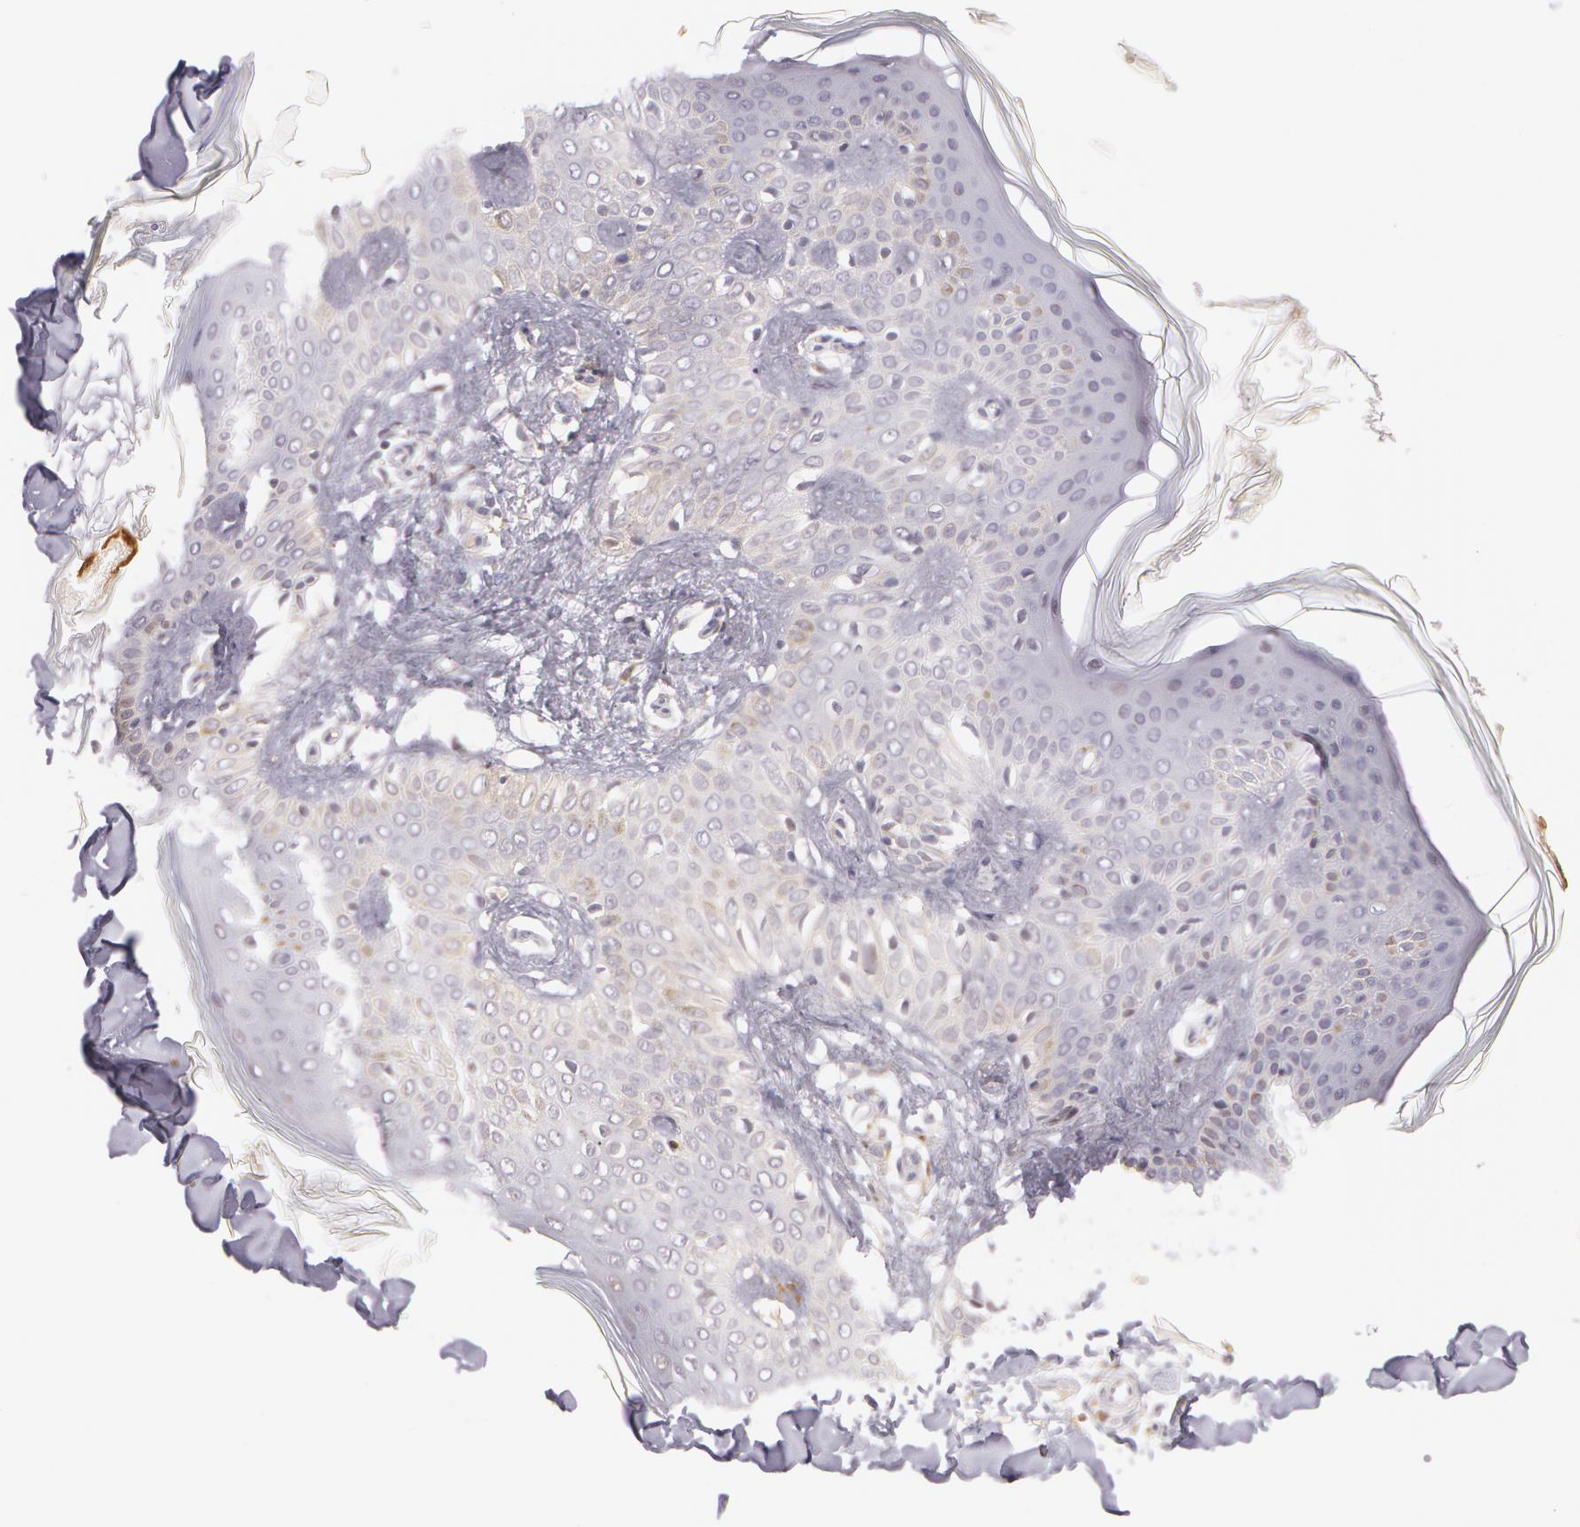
{"staining": {"intensity": "negative", "quantity": "none", "location": "none"}, "tissue": "skin", "cell_type": "Fibroblasts", "image_type": "normal", "snomed": [{"axis": "morphology", "description": "Normal tissue, NOS"}, {"axis": "topography", "description": "Skin"}], "caption": "Immunohistochemistry (IHC) image of normal human skin stained for a protein (brown), which exhibits no positivity in fibroblasts.", "gene": "LBP", "patient": {"sex": "male", "age": 32}}